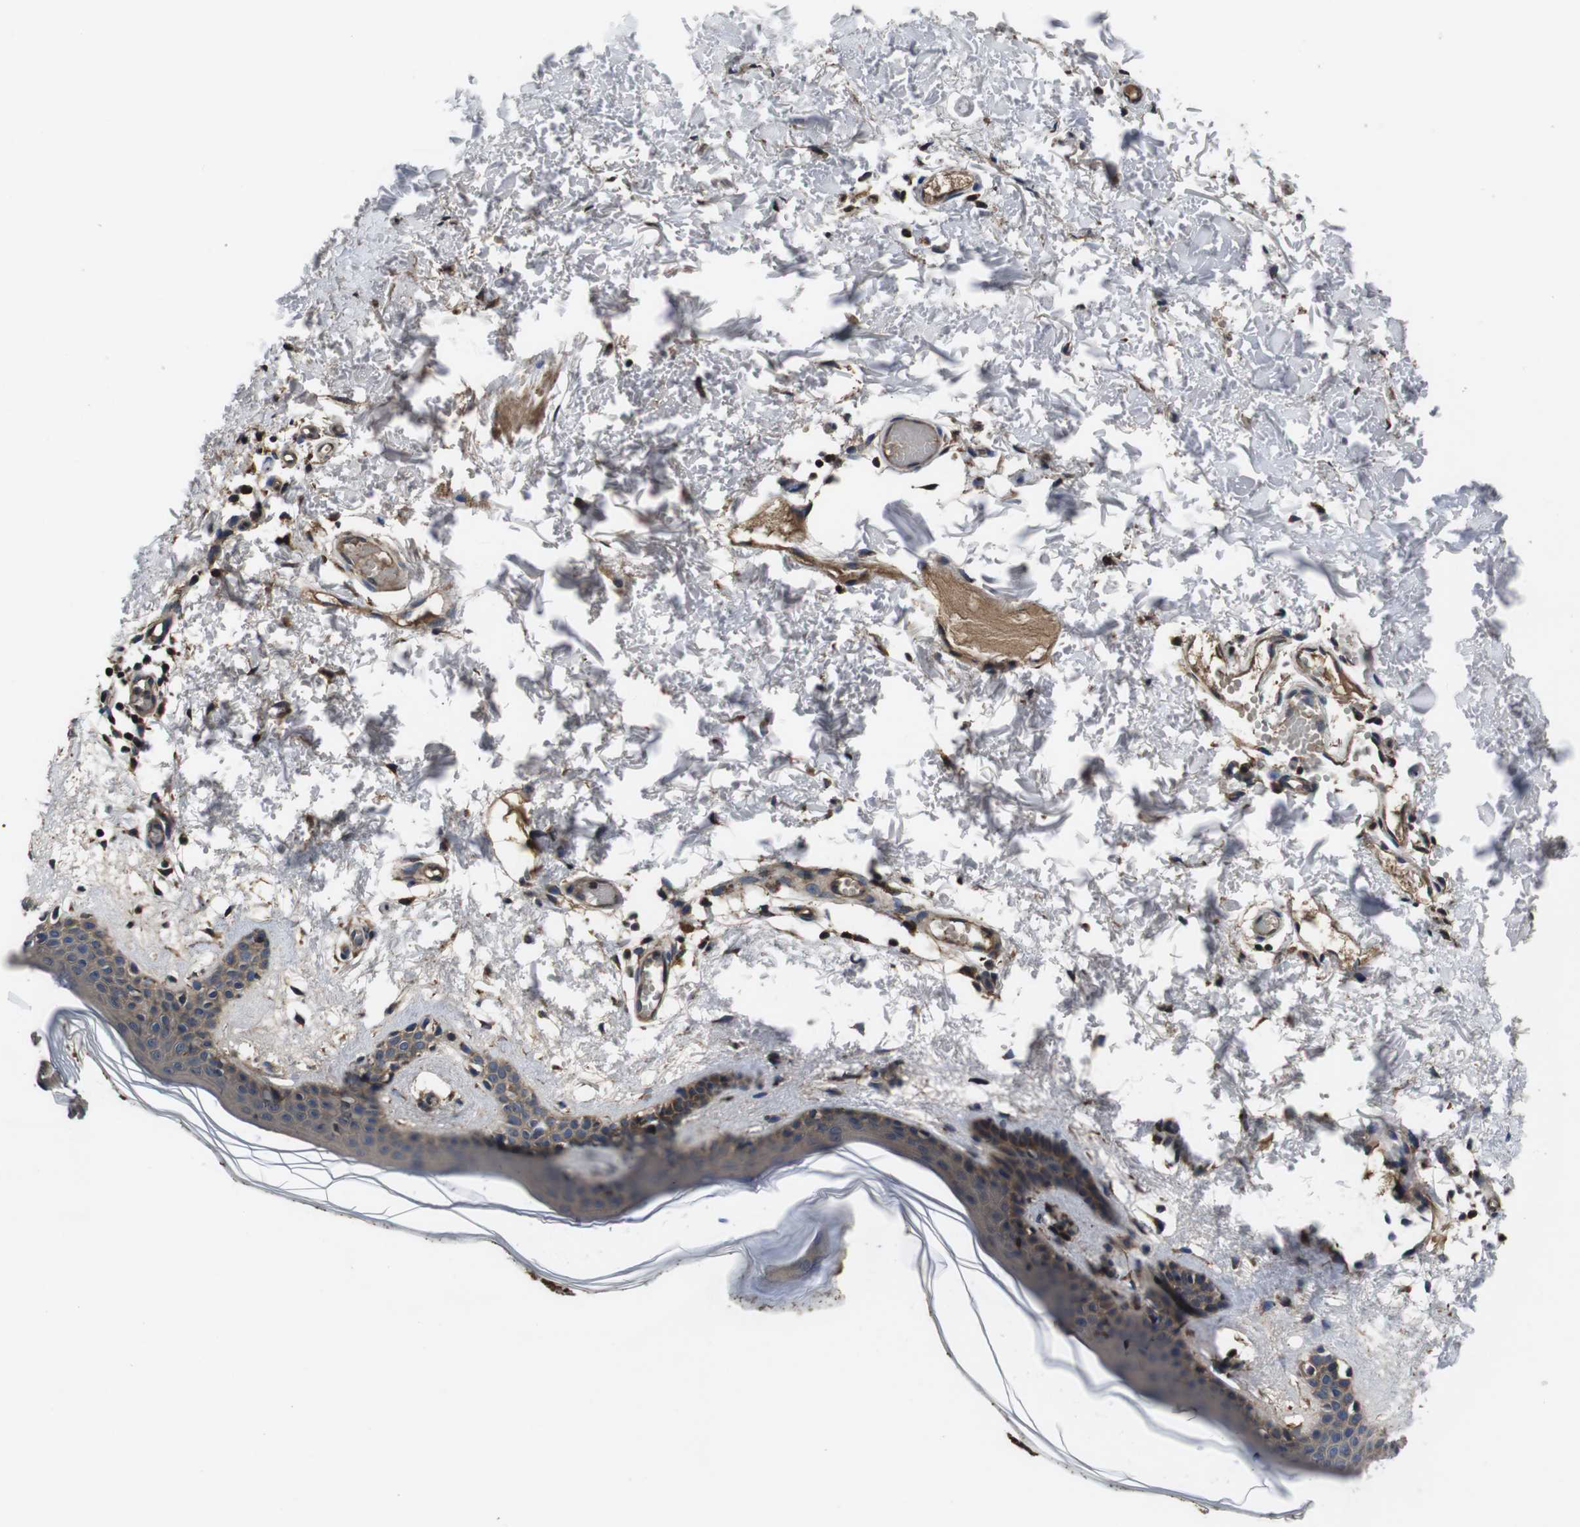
{"staining": {"intensity": "strong", "quantity": ">75%", "location": "cytoplasmic/membranous"}, "tissue": "skin", "cell_type": "Fibroblasts", "image_type": "normal", "snomed": [{"axis": "morphology", "description": "Normal tissue, NOS"}, {"axis": "topography", "description": "Skin"}], "caption": "The immunohistochemical stain labels strong cytoplasmic/membranous positivity in fibroblasts of unremarkable skin.", "gene": "CXCL11", "patient": {"sex": "male", "age": 53}}